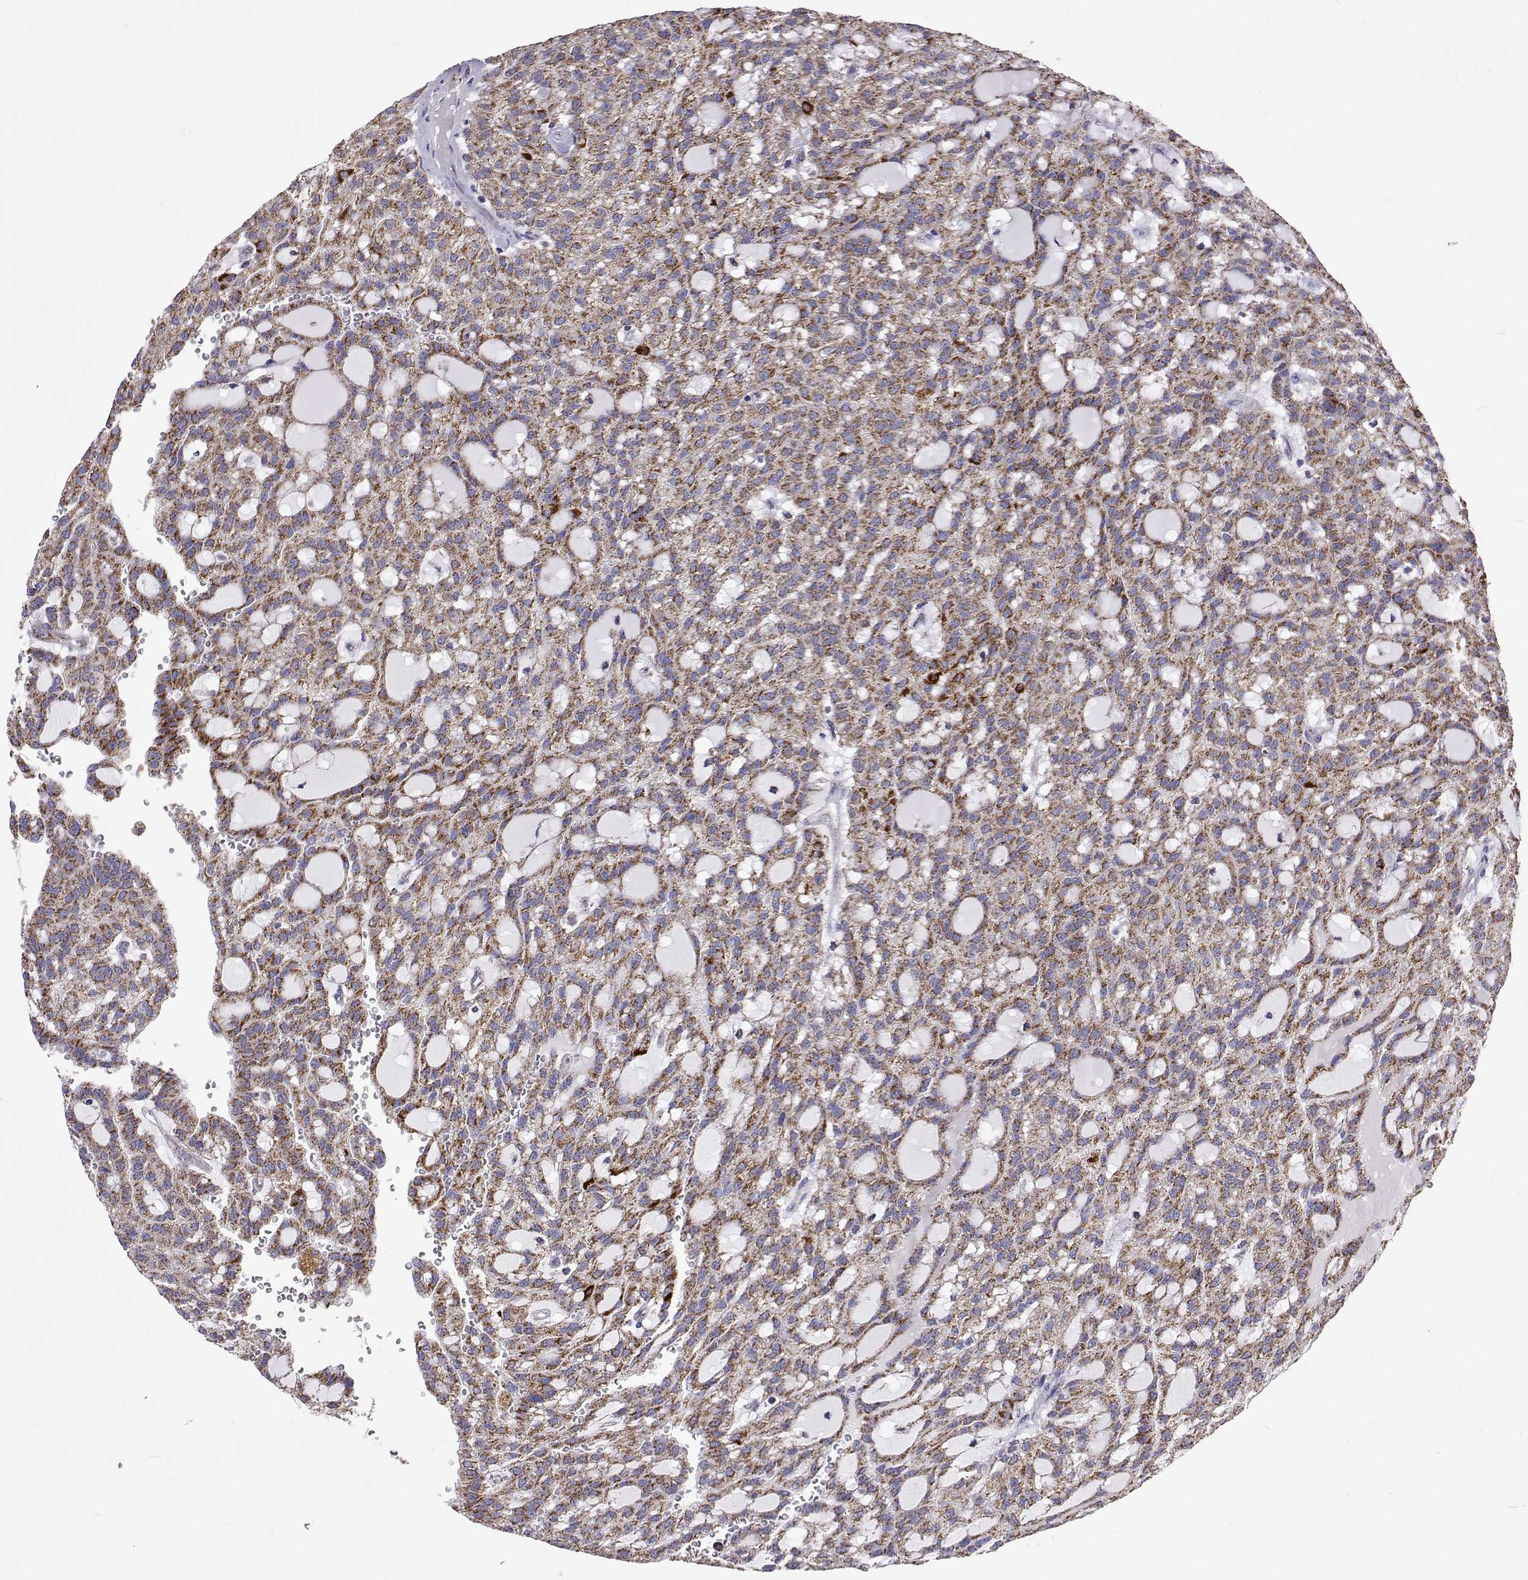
{"staining": {"intensity": "moderate", "quantity": ">75%", "location": "cytoplasmic/membranous"}, "tissue": "renal cancer", "cell_type": "Tumor cells", "image_type": "cancer", "snomed": [{"axis": "morphology", "description": "Adenocarcinoma, NOS"}, {"axis": "topography", "description": "Kidney"}], "caption": "An image of renal cancer stained for a protein demonstrates moderate cytoplasmic/membranous brown staining in tumor cells.", "gene": "MCCC2", "patient": {"sex": "male", "age": 63}}